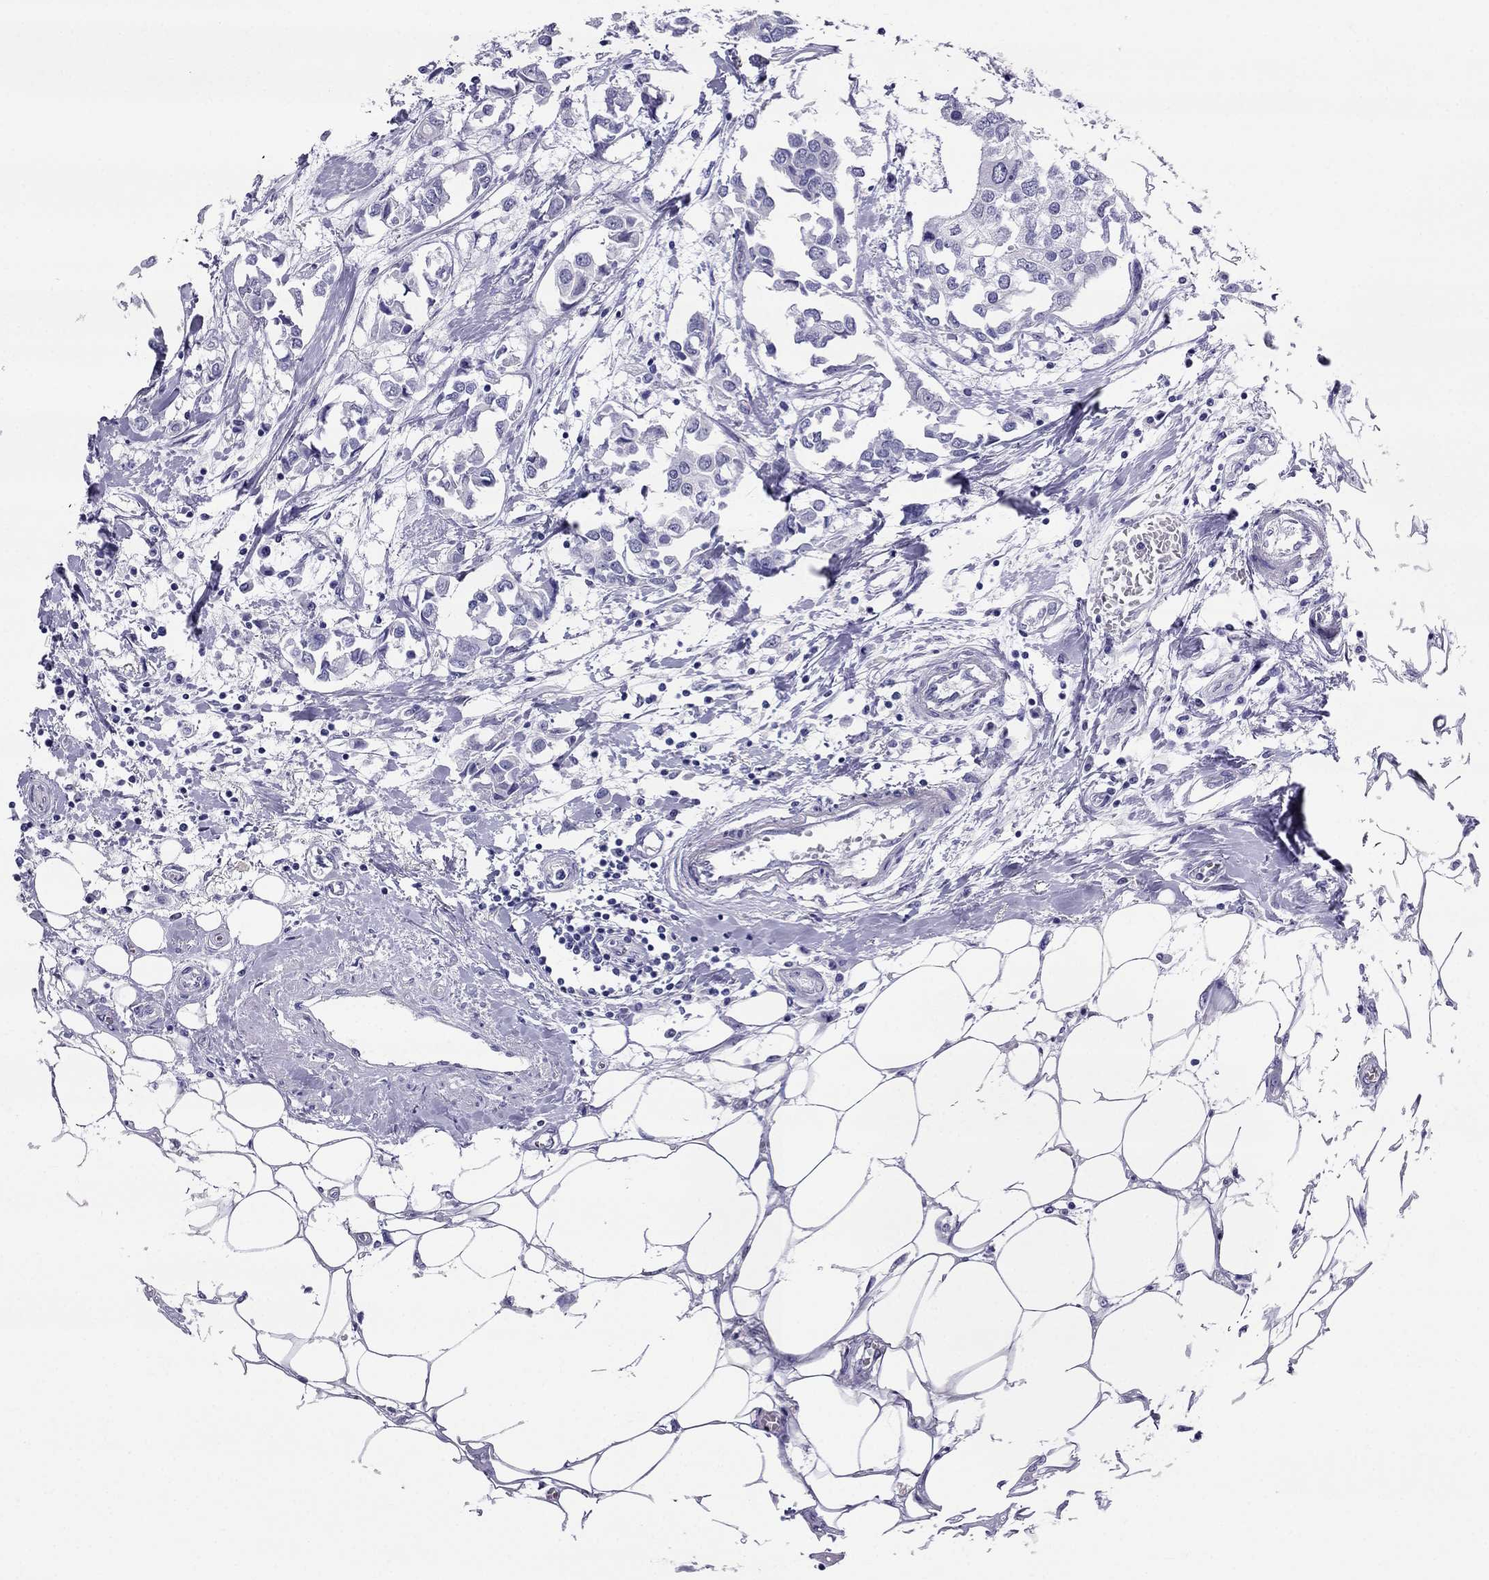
{"staining": {"intensity": "negative", "quantity": "none", "location": "none"}, "tissue": "breast cancer", "cell_type": "Tumor cells", "image_type": "cancer", "snomed": [{"axis": "morphology", "description": "Duct carcinoma"}, {"axis": "topography", "description": "Breast"}], "caption": "Protein analysis of breast infiltrating ductal carcinoma demonstrates no significant positivity in tumor cells.", "gene": "CROCC2", "patient": {"sex": "female", "age": 83}}